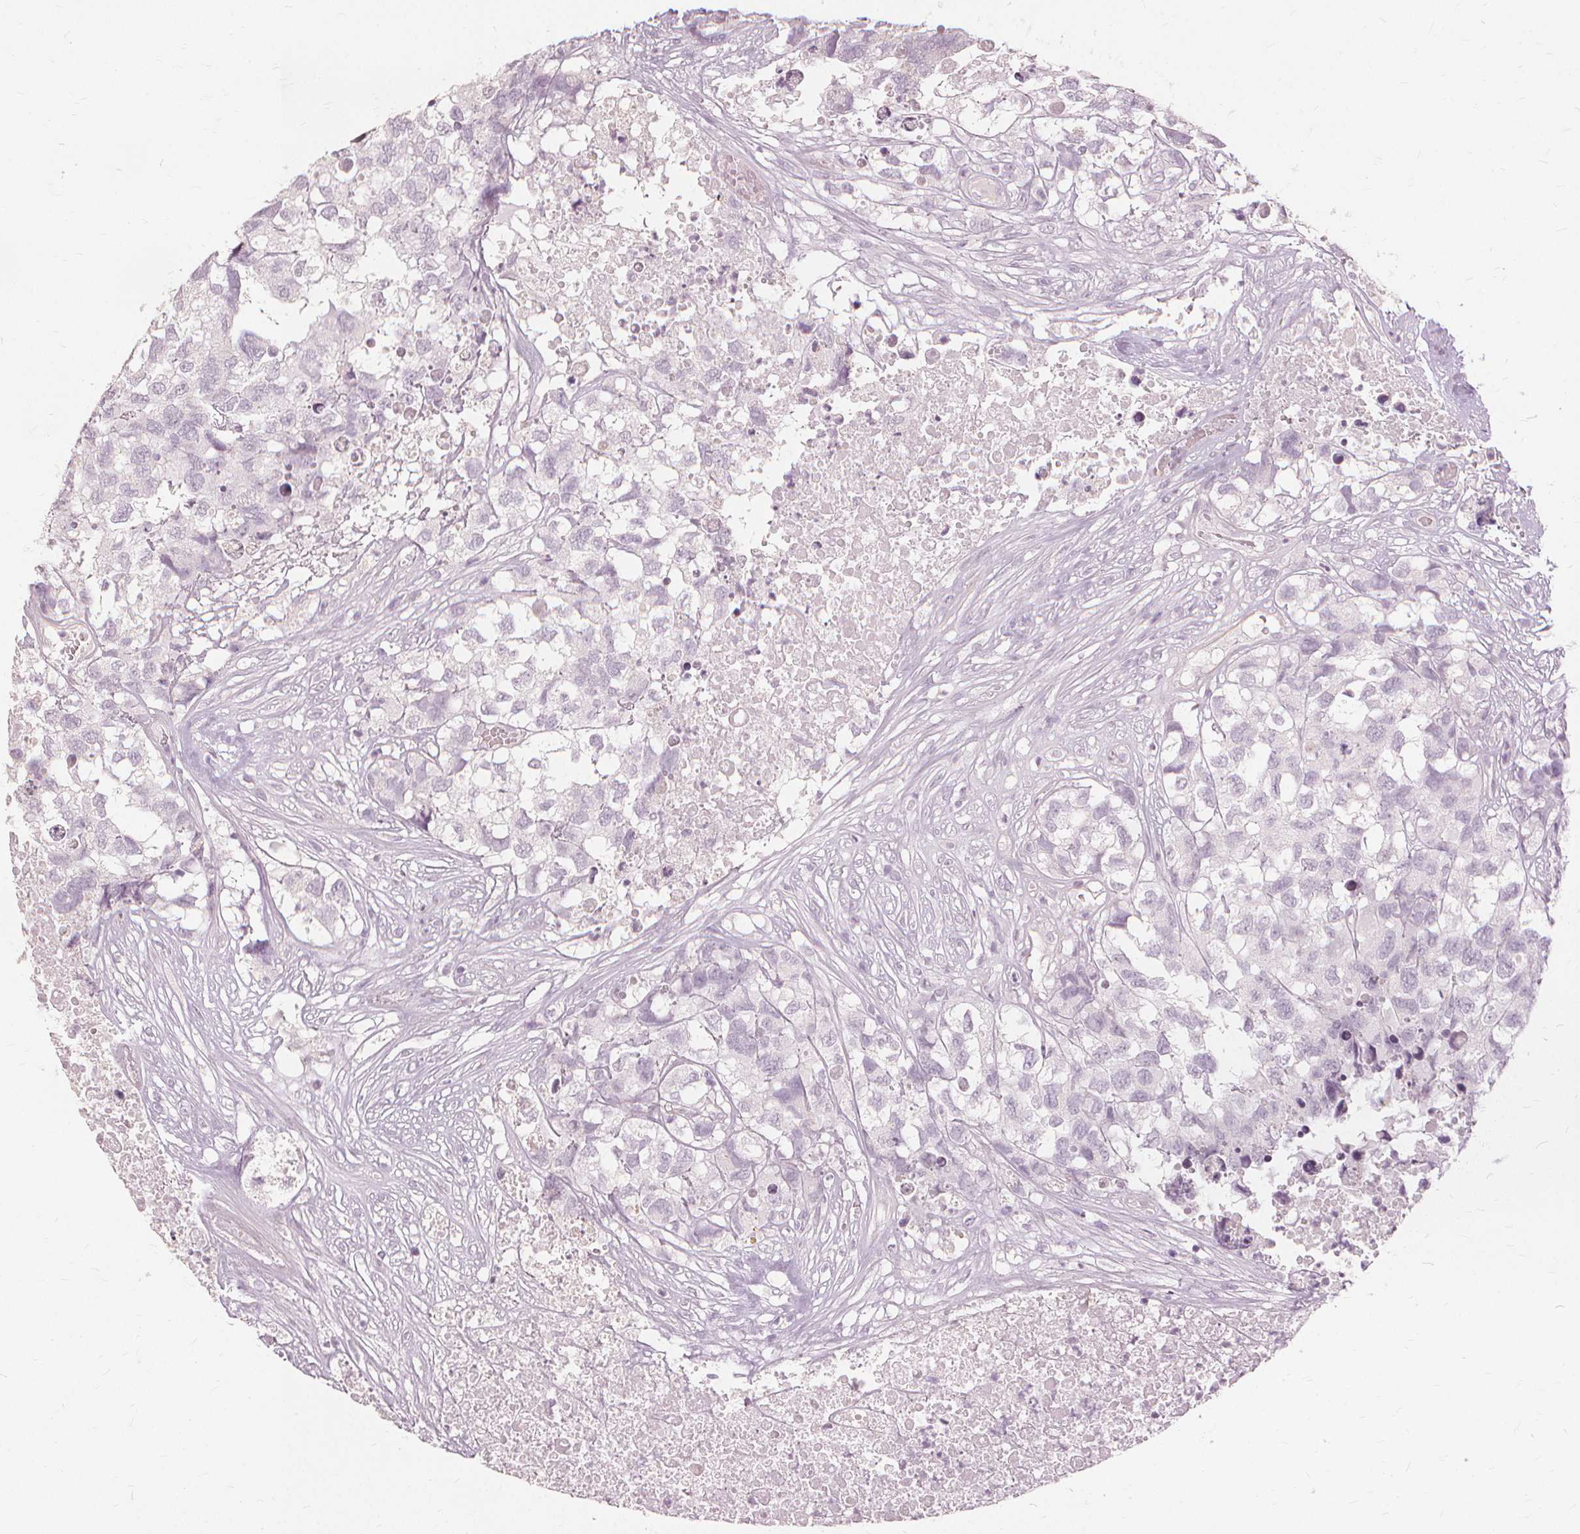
{"staining": {"intensity": "negative", "quantity": "none", "location": "none"}, "tissue": "testis cancer", "cell_type": "Tumor cells", "image_type": "cancer", "snomed": [{"axis": "morphology", "description": "Carcinoma, Embryonal, NOS"}, {"axis": "topography", "description": "Testis"}], "caption": "Testis embryonal carcinoma was stained to show a protein in brown. There is no significant expression in tumor cells. The staining is performed using DAB (3,3'-diaminobenzidine) brown chromogen with nuclei counter-stained in using hematoxylin.", "gene": "SFTPD", "patient": {"sex": "male", "age": 83}}